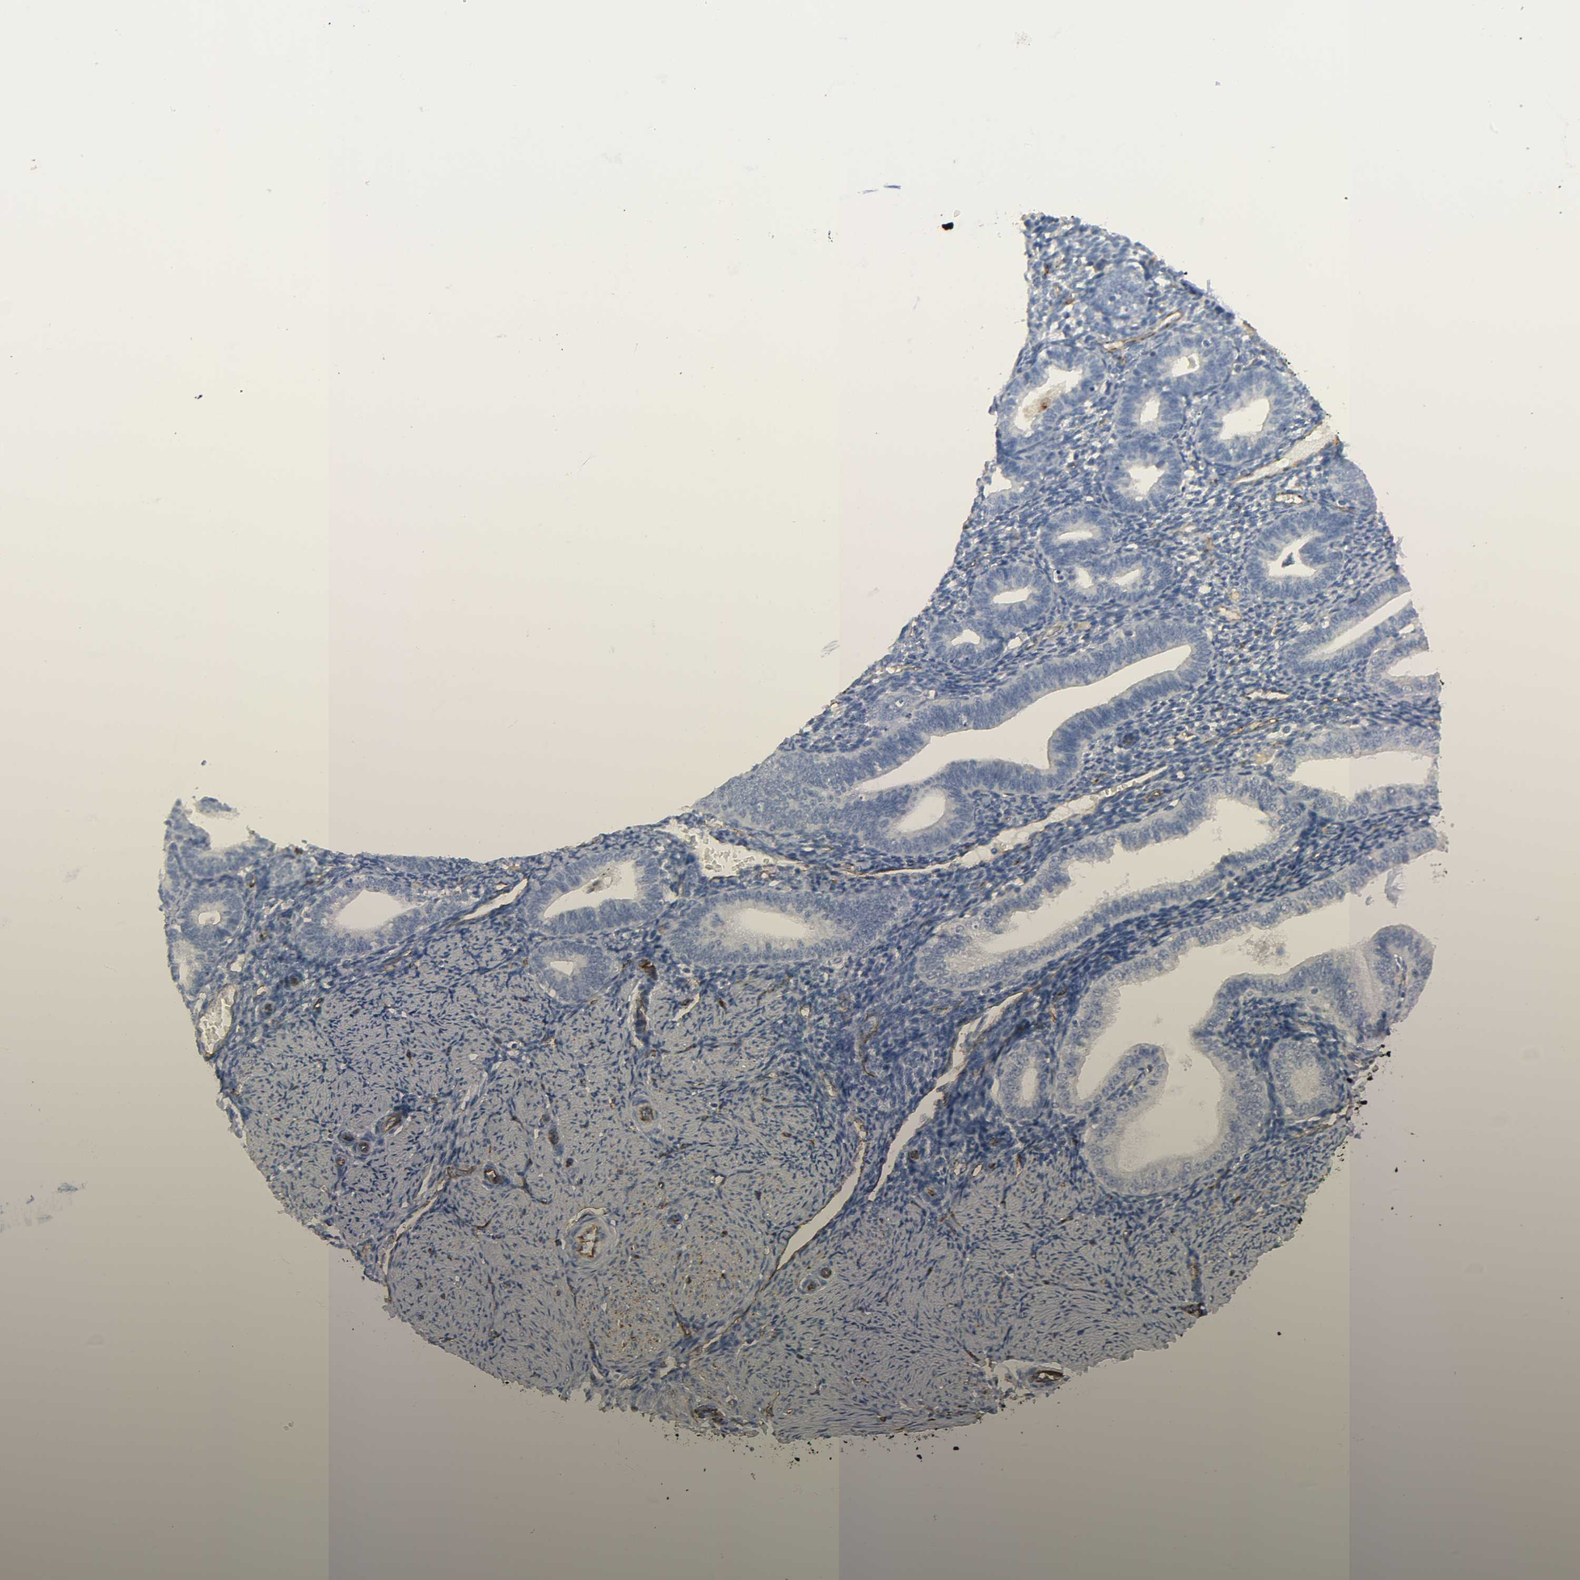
{"staining": {"intensity": "negative", "quantity": "none", "location": "none"}, "tissue": "endometrium", "cell_type": "Cells in endometrial stroma", "image_type": "normal", "snomed": [{"axis": "morphology", "description": "Normal tissue, NOS"}, {"axis": "topography", "description": "Endometrium"}], "caption": "This is an immunohistochemistry (IHC) image of unremarkable human endometrium. There is no expression in cells in endometrial stroma.", "gene": "PECAM1", "patient": {"sex": "female", "age": 61}}